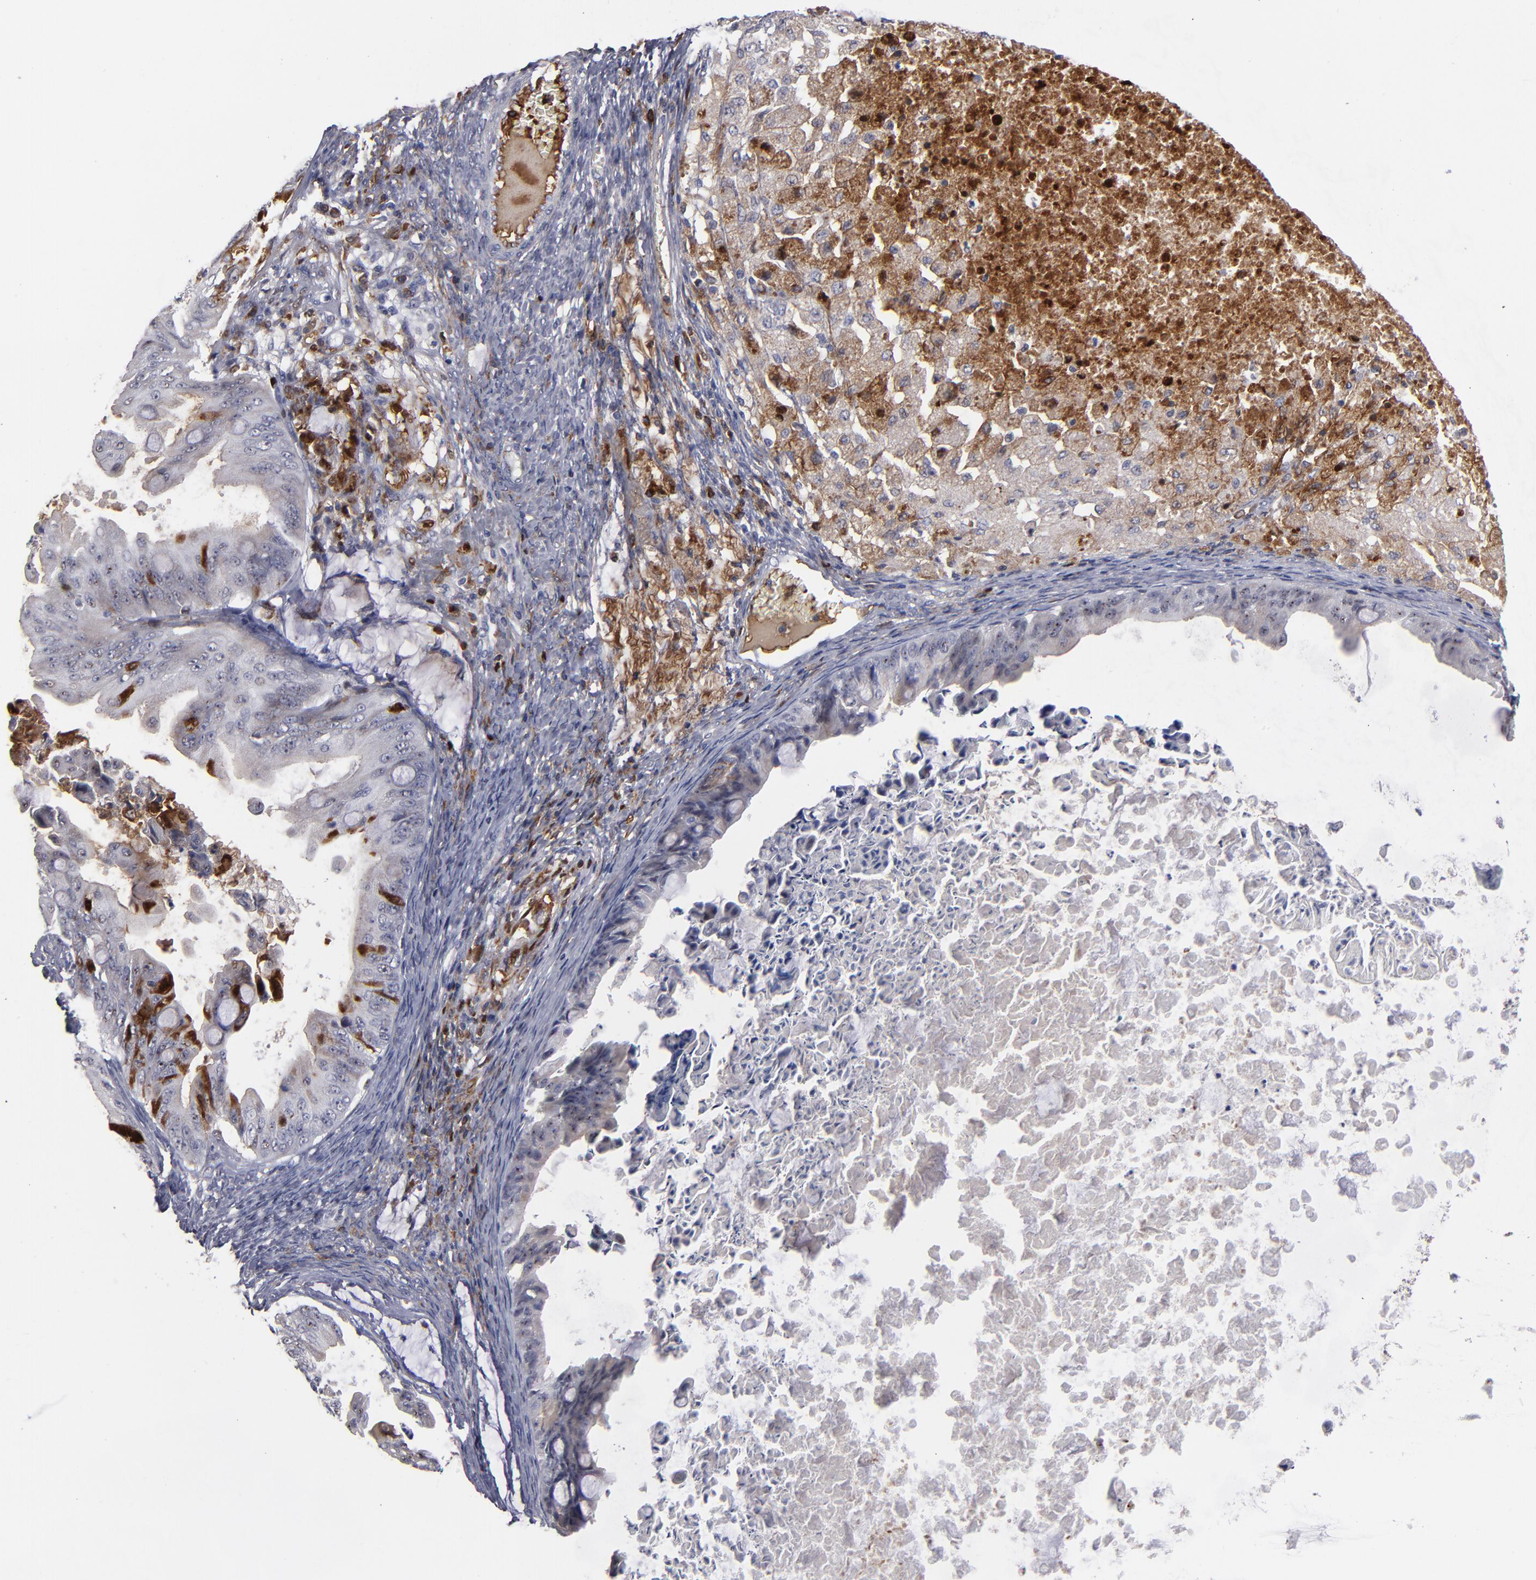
{"staining": {"intensity": "strong", "quantity": "<25%", "location": "nuclear"}, "tissue": "ovarian cancer", "cell_type": "Tumor cells", "image_type": "cancer", "snomed": [{"axis": "morphology", "description": "Cystadenocarcinoma, mucinous, NOS"}, {"axis": "topography", "description": "Ovary"}], "caption": "Brown immunohistochemical staining in ovarian cancer (mucinous cystadenocarcinoma) shows strong nuclear staining in about <25% of tumor cells. Nuclei are stained in blue.", "gene": "EXD2", "patient": {"sex": "female", "age": 37}}